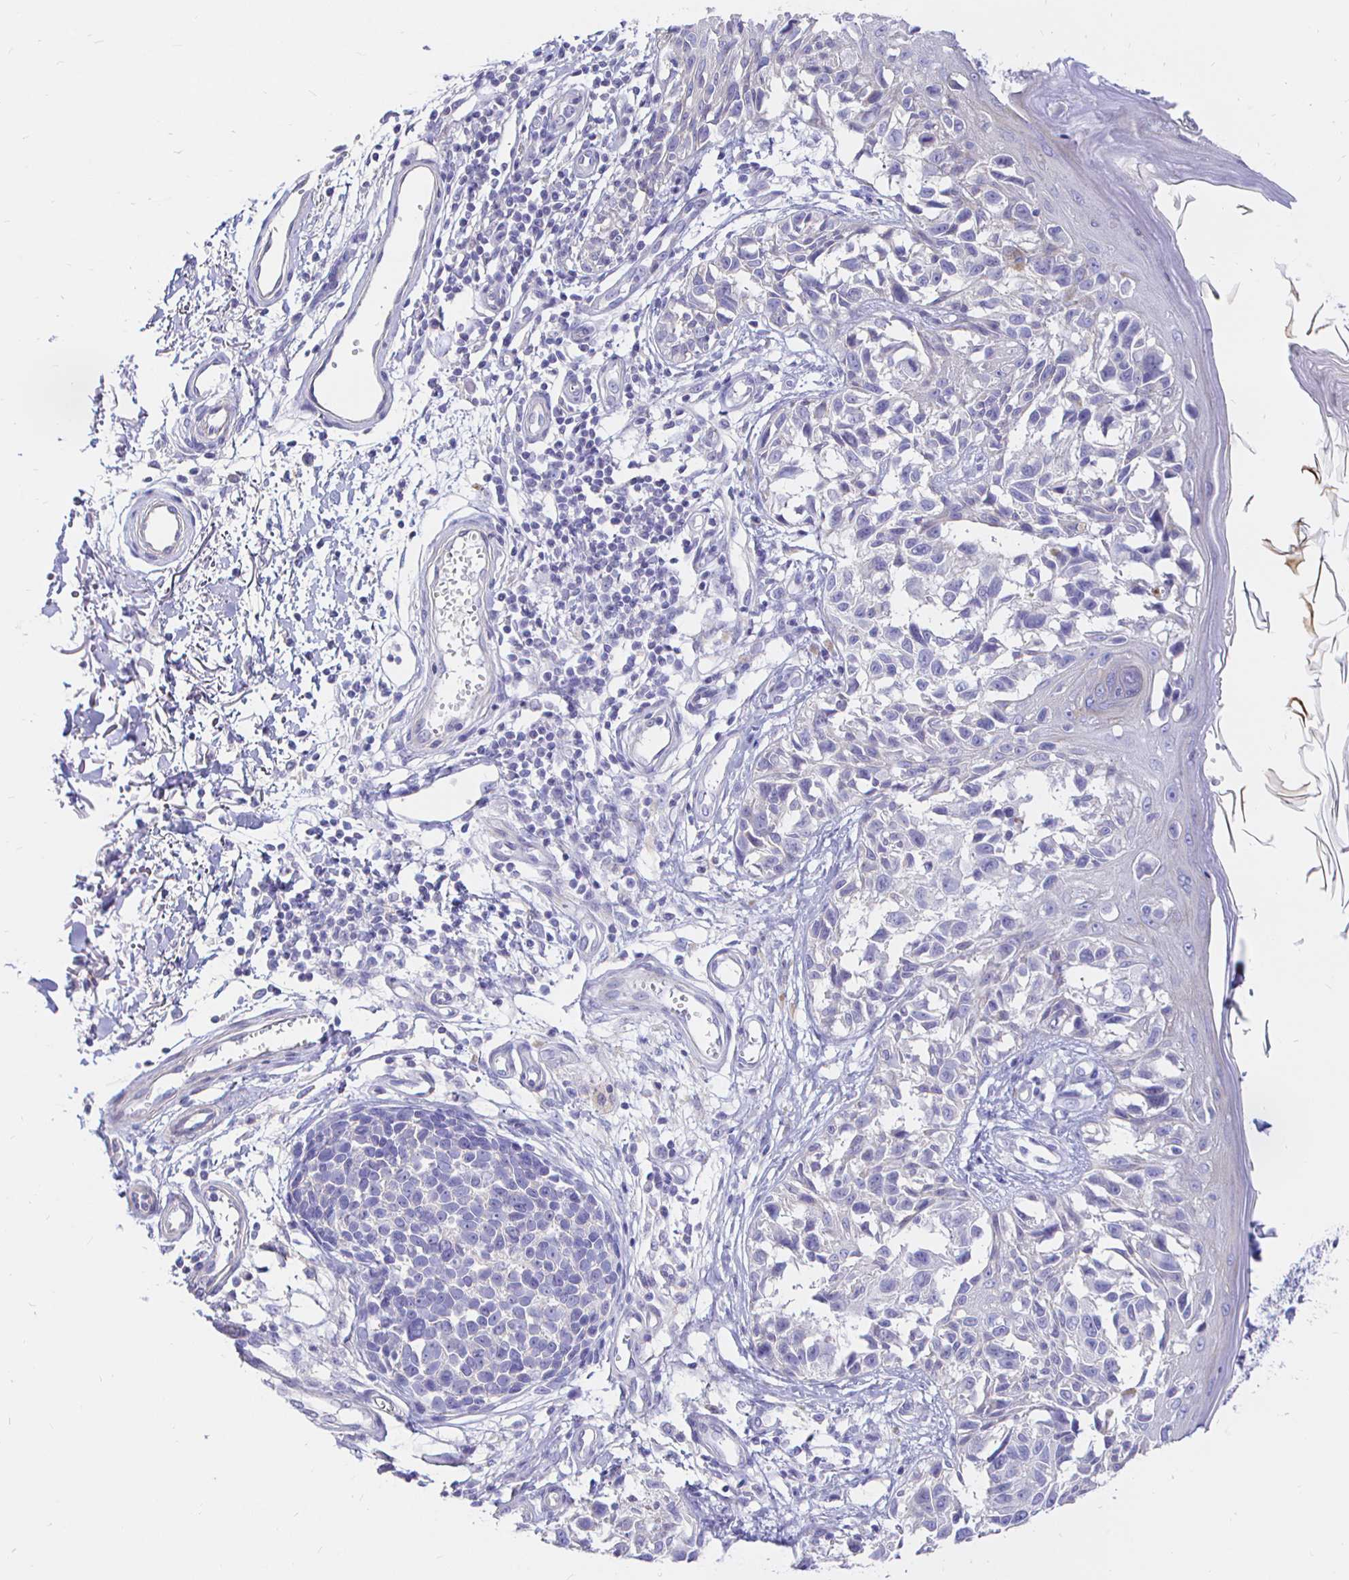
{"staining": {"intensity": "negative", "quantity": "none", "location": "none"}, "tissue": "melanoma", "cell_type": "Tumor cells", "image_type": "cancer", "snomed": [{"axis": "morphology", "description": "Malignant melanoma, NOS"}, {"axis": "topography", "description": "Skin"}], "caption": "A histopathology image of human malignant melanoma is negative for staining in tumor cells.", "gene": "NECAB1", "patient": {"sex": "male", "age": 73}}